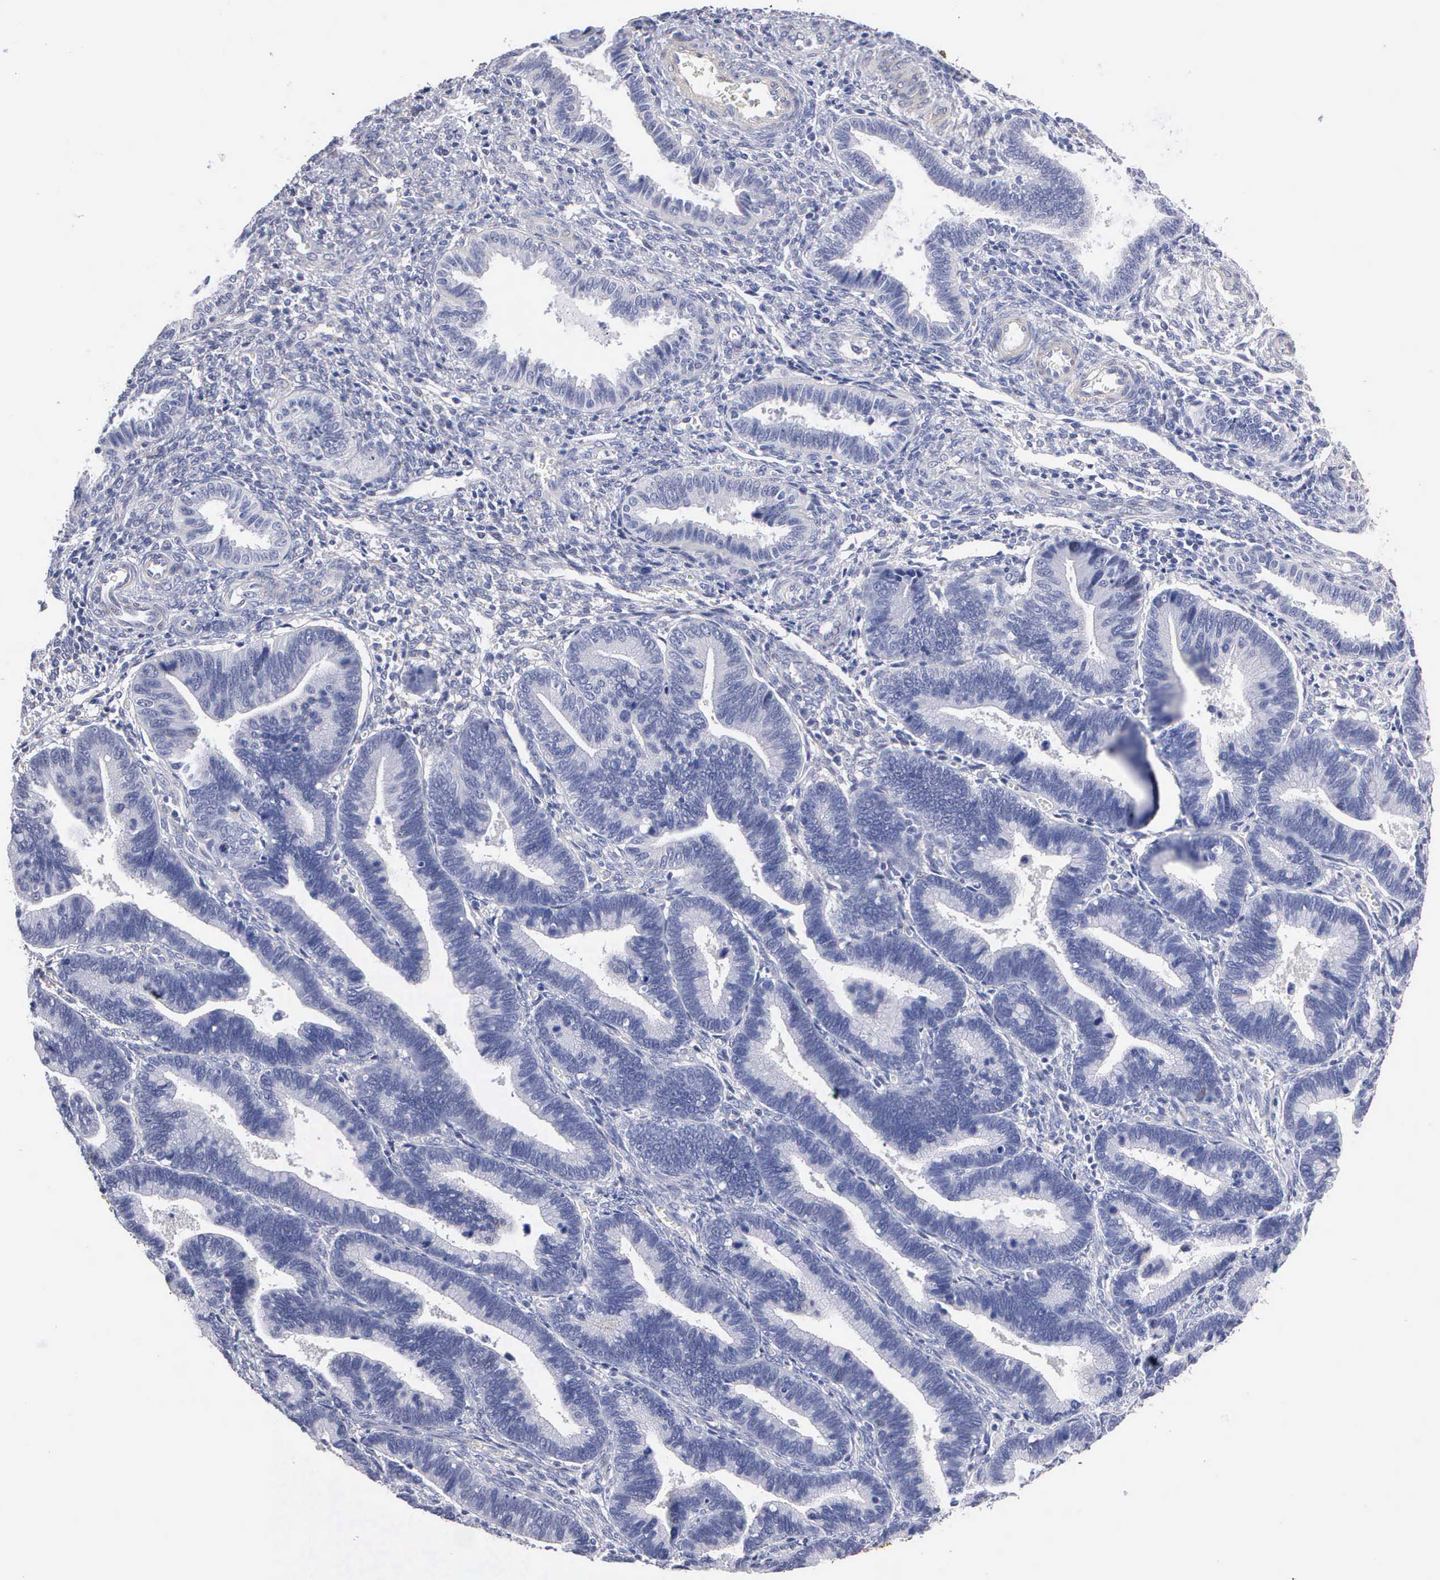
{"staining": {"intensity": "negative", "quantity": "none", "location": "none"}, "tissue": "endometrium", "cell_type": "Cells in endometrial stroma", "image_type": "normal", "snomed": [{"axis": "morphology", "description": "Normal tissue, NOS"}, {"axis": "topography", "description": "Endometrium"}], "caption": "This is an immunohistochemistry micrograph of normal endometrium. There is no positivity in cells in endometrial stroma.", "gene": "ELFN2", "patient": {"sex": "female", "age": 36}}